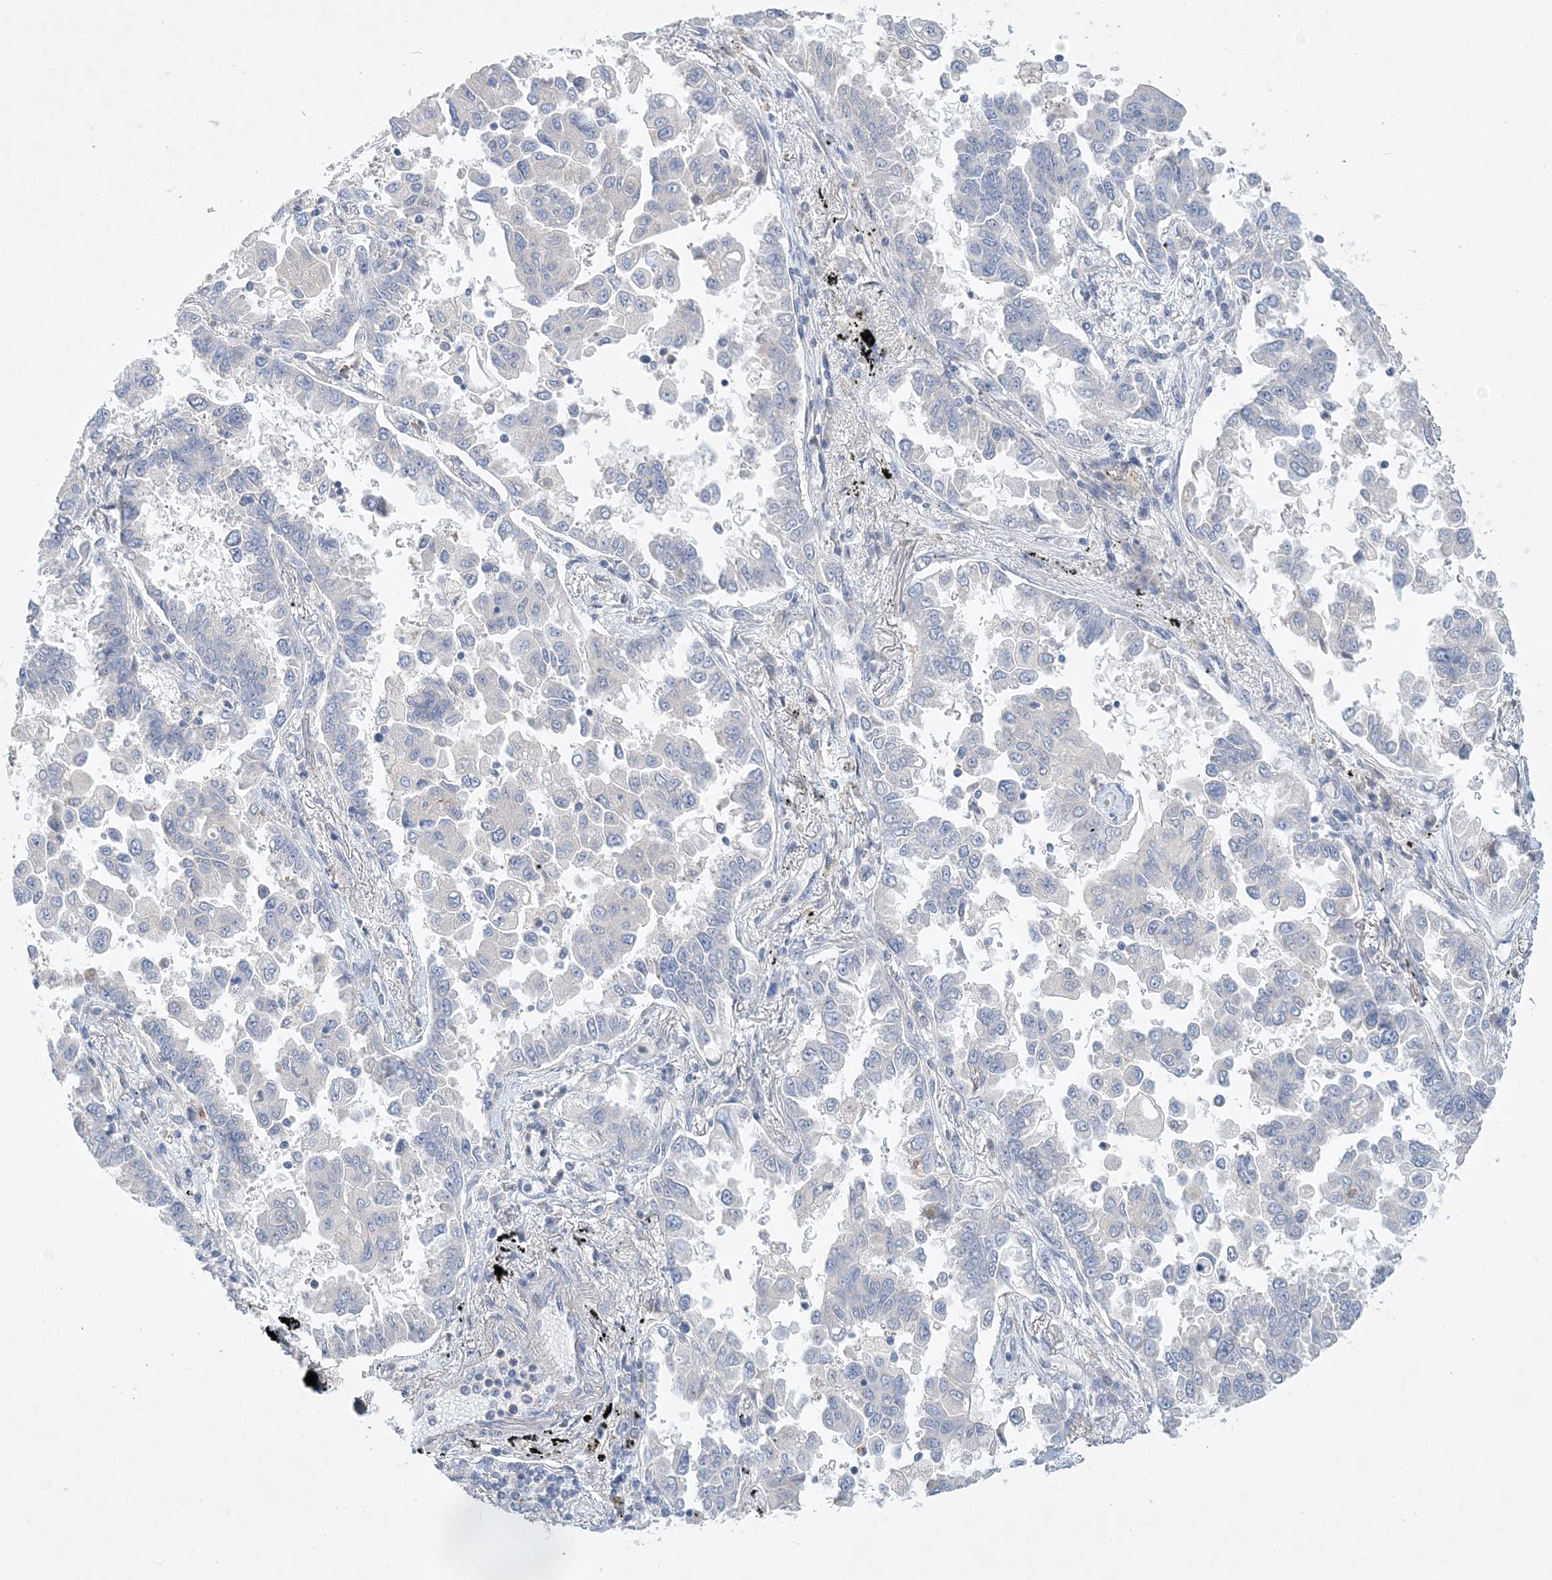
{"staining": {"intensity": "negative", "quantity": "none", "location": "none"}, "tissue": "lung cancer", "cell_type": "Tumor cells", "image_type": "cancer", "snomed": [{"axis": "morphology", "description": "Adenocarcinoma, NOS"}, {"axis": "topography", "description": "Lung"}], "caption": "The immunohistochemistry micrograph has no significant expression in tumor cells of lung adenocarcinoma tissue.", "gene": "ANKRD35", "patient": {"sex": "female", "age": 67}}